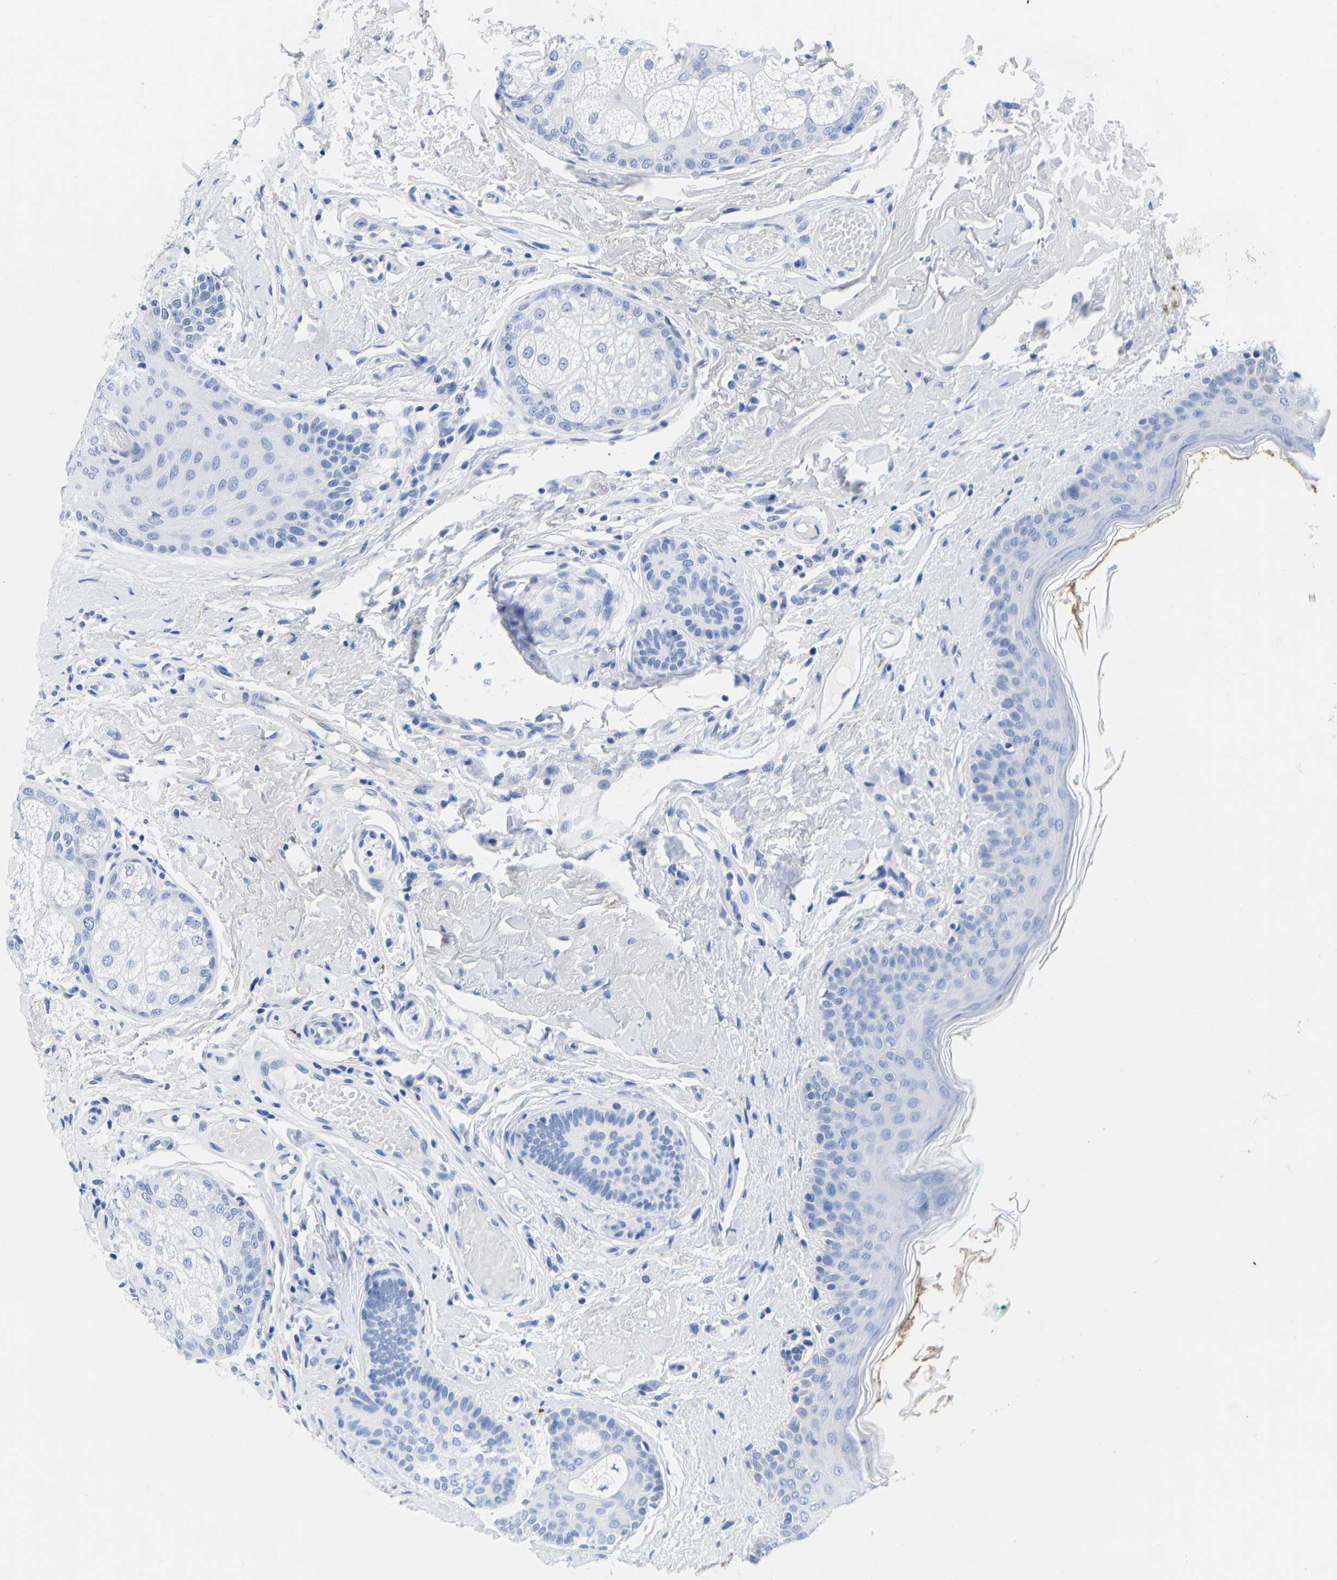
{"staining": {"intensity": "negative", "quantity": "none", "location": "none"}, "tissue": "oral mucosa", "cell_type": "Squamous epithelial cells", "image_type": "normal", "snomed": [{"axis": "morphology", "description": "Normal tissue, NOS"}, {"axis": "topography", "description": "Skin"}, {"axis": "topography", "description": "Oral tissue"}], "caption": "Oral mucosa stained for a protein using immunohistochemistry exhibits no expression squamous epithelial cells.", "gene": "GPA33", "patient": {"sex": "male", "age": 84}}